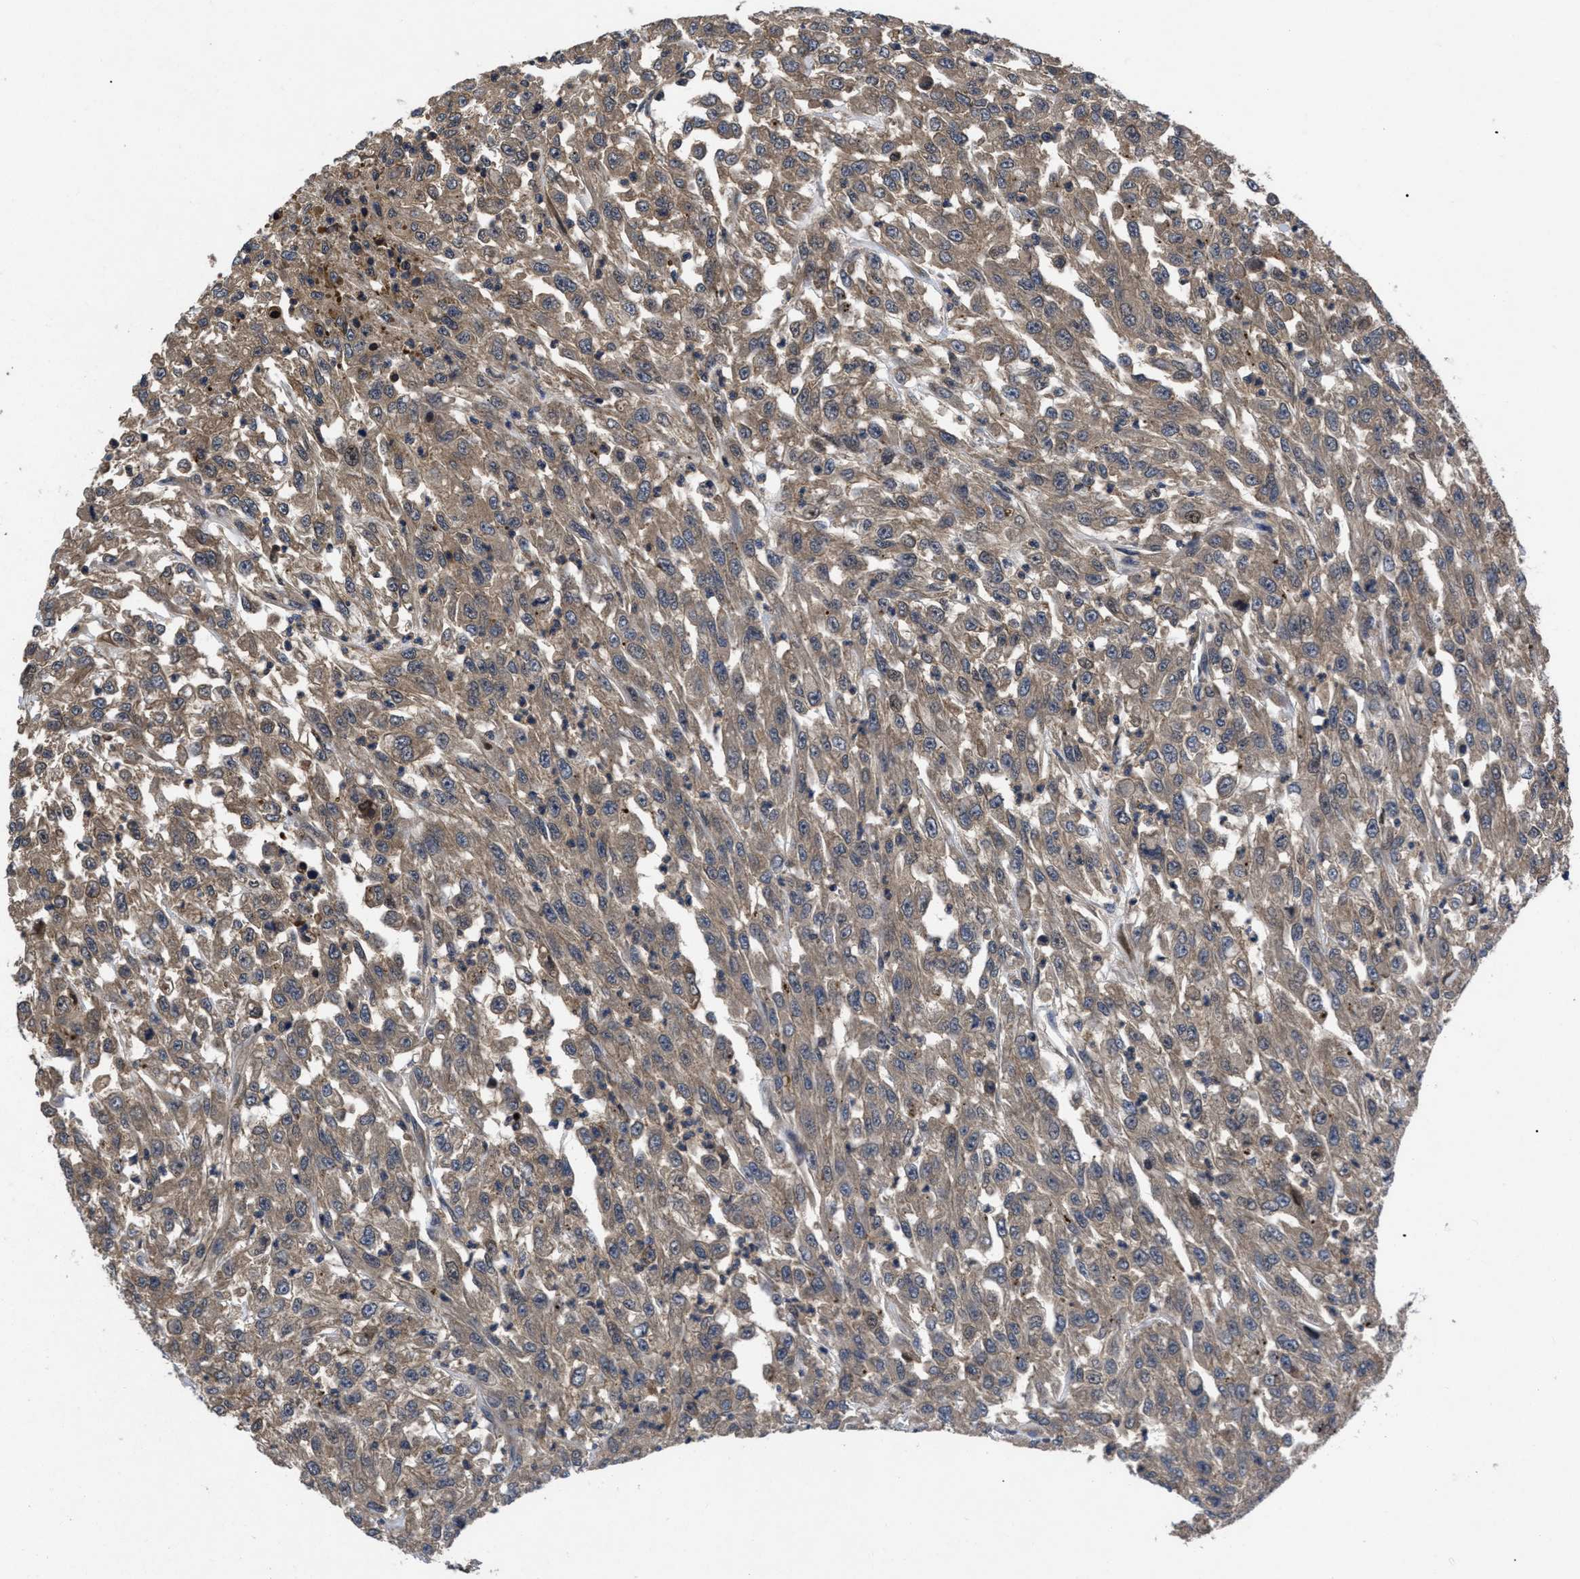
{"staining": {"intensity": "weak", "quantity": ">75%", "location": "cytoplasmic/membranous"}, "tissue": "urothelial cancer", "cell_type": "Tumor cells", "image_type": "cancer", "snomed": [{"axis": "morphology", "description": "Urothelial carcinoma, High grade"}, {"axis": "topography", "description": "Urinary bladder"}], "caption": "Protein expression analysis of urothelial cancer demonstrates weak cytoplasmic/membranous staining in approximately >75% of tumor cells.", "gene": "FAM200A", "patient": {"sex": "male", "age": 46}}